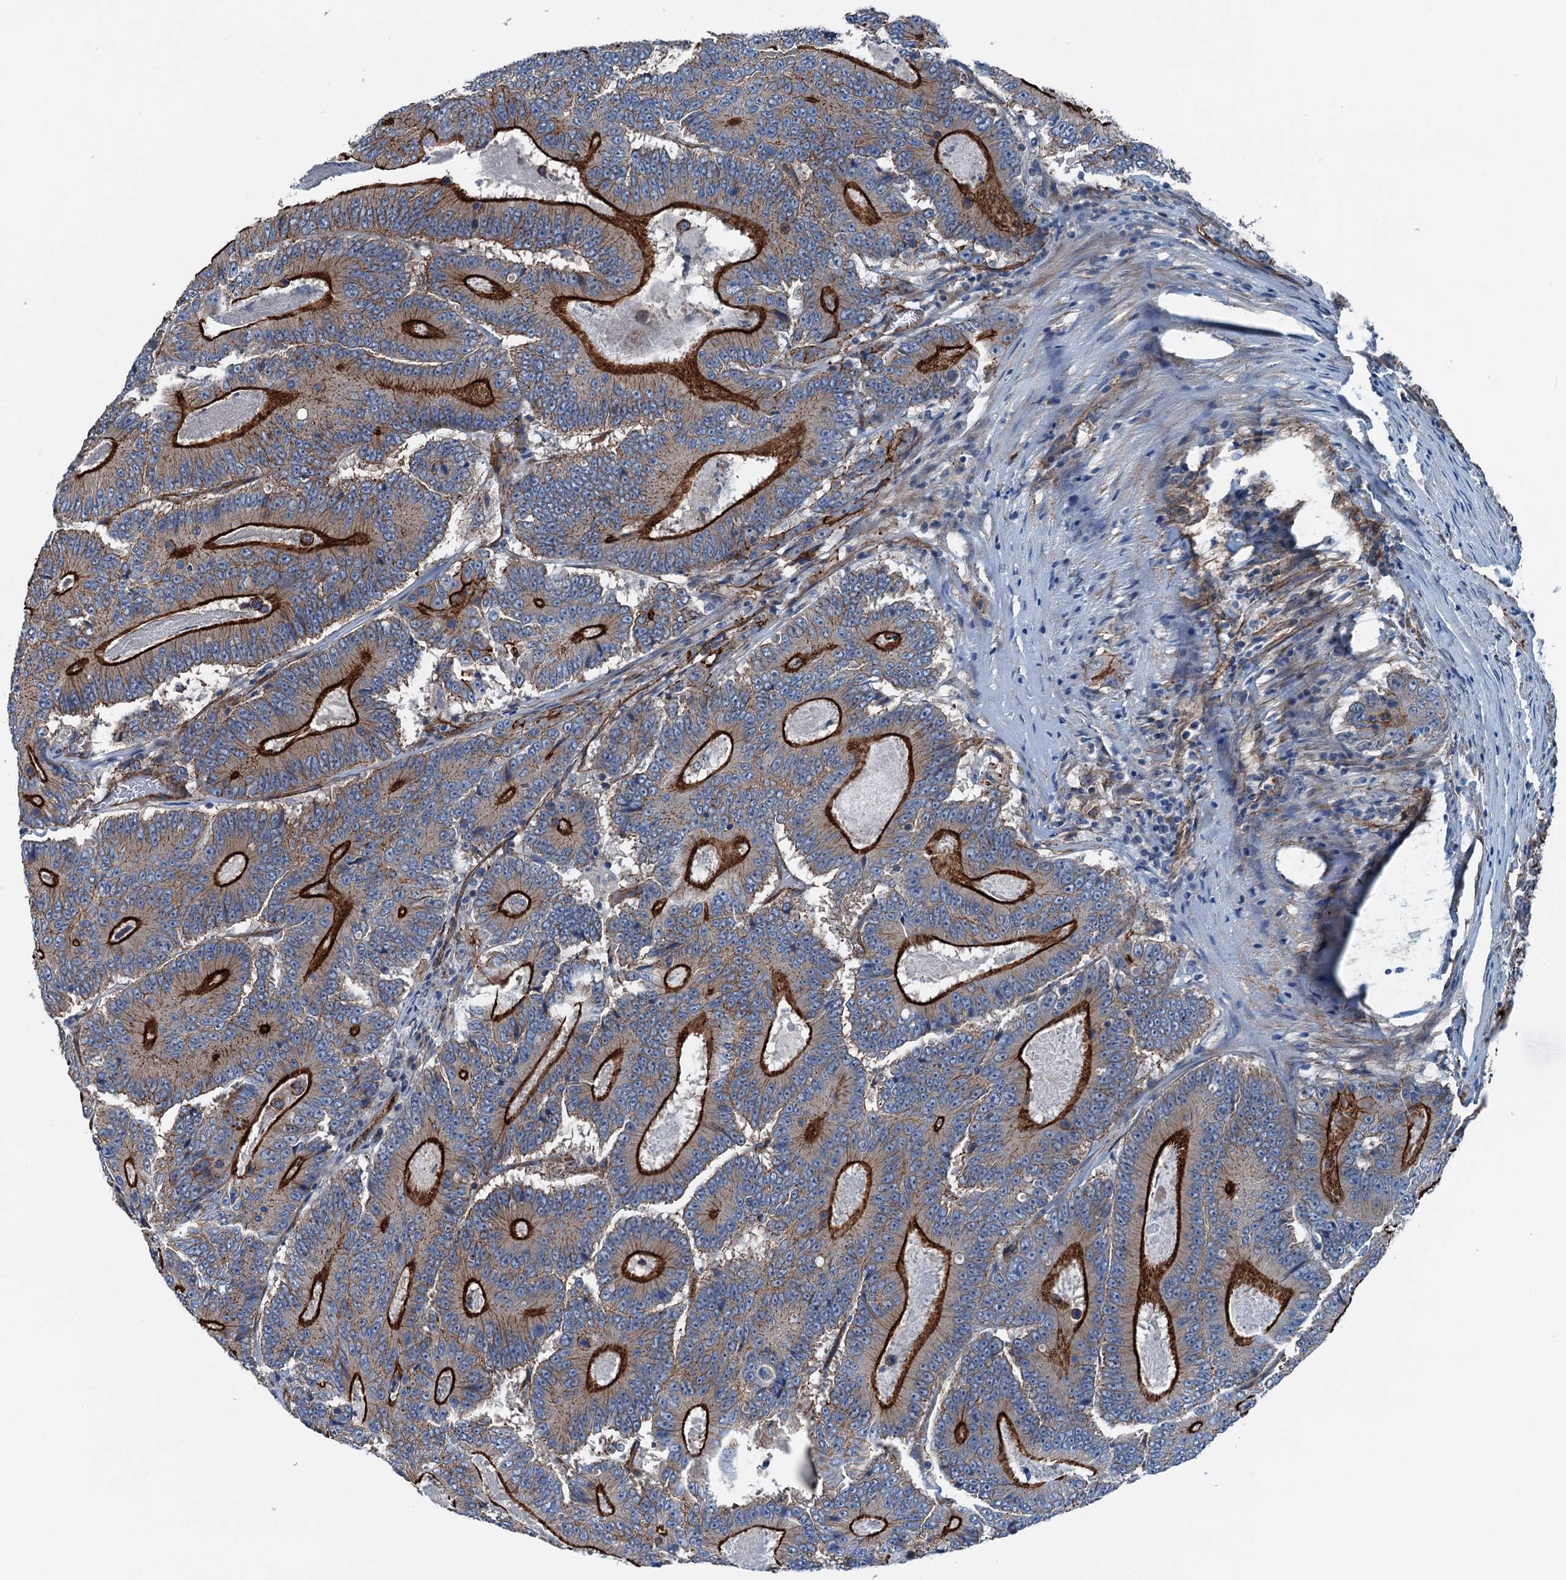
{"staining": {"intensity": "strong", "quantity": "25%-75%", "location": "cytoplasmic/membranous"}, "tissue": "colorectal cancer", "cell_type": "Tumor cells", "image_type": "cancer", "snomed": [{"axis": "morphology", "description": "Adenocarcinoma, NOS"}, {"axis": "topography", "description": "Colon"}], "caption": "Human adenocarcinoma (colorectal) stained for a protein (brown) shows strong cytoplasmic/membranous positive positivity in approximately 25%-75% of tumor cells.", "gene": "NMRAL1", "patient": {"sex": "male", "age": 83}}